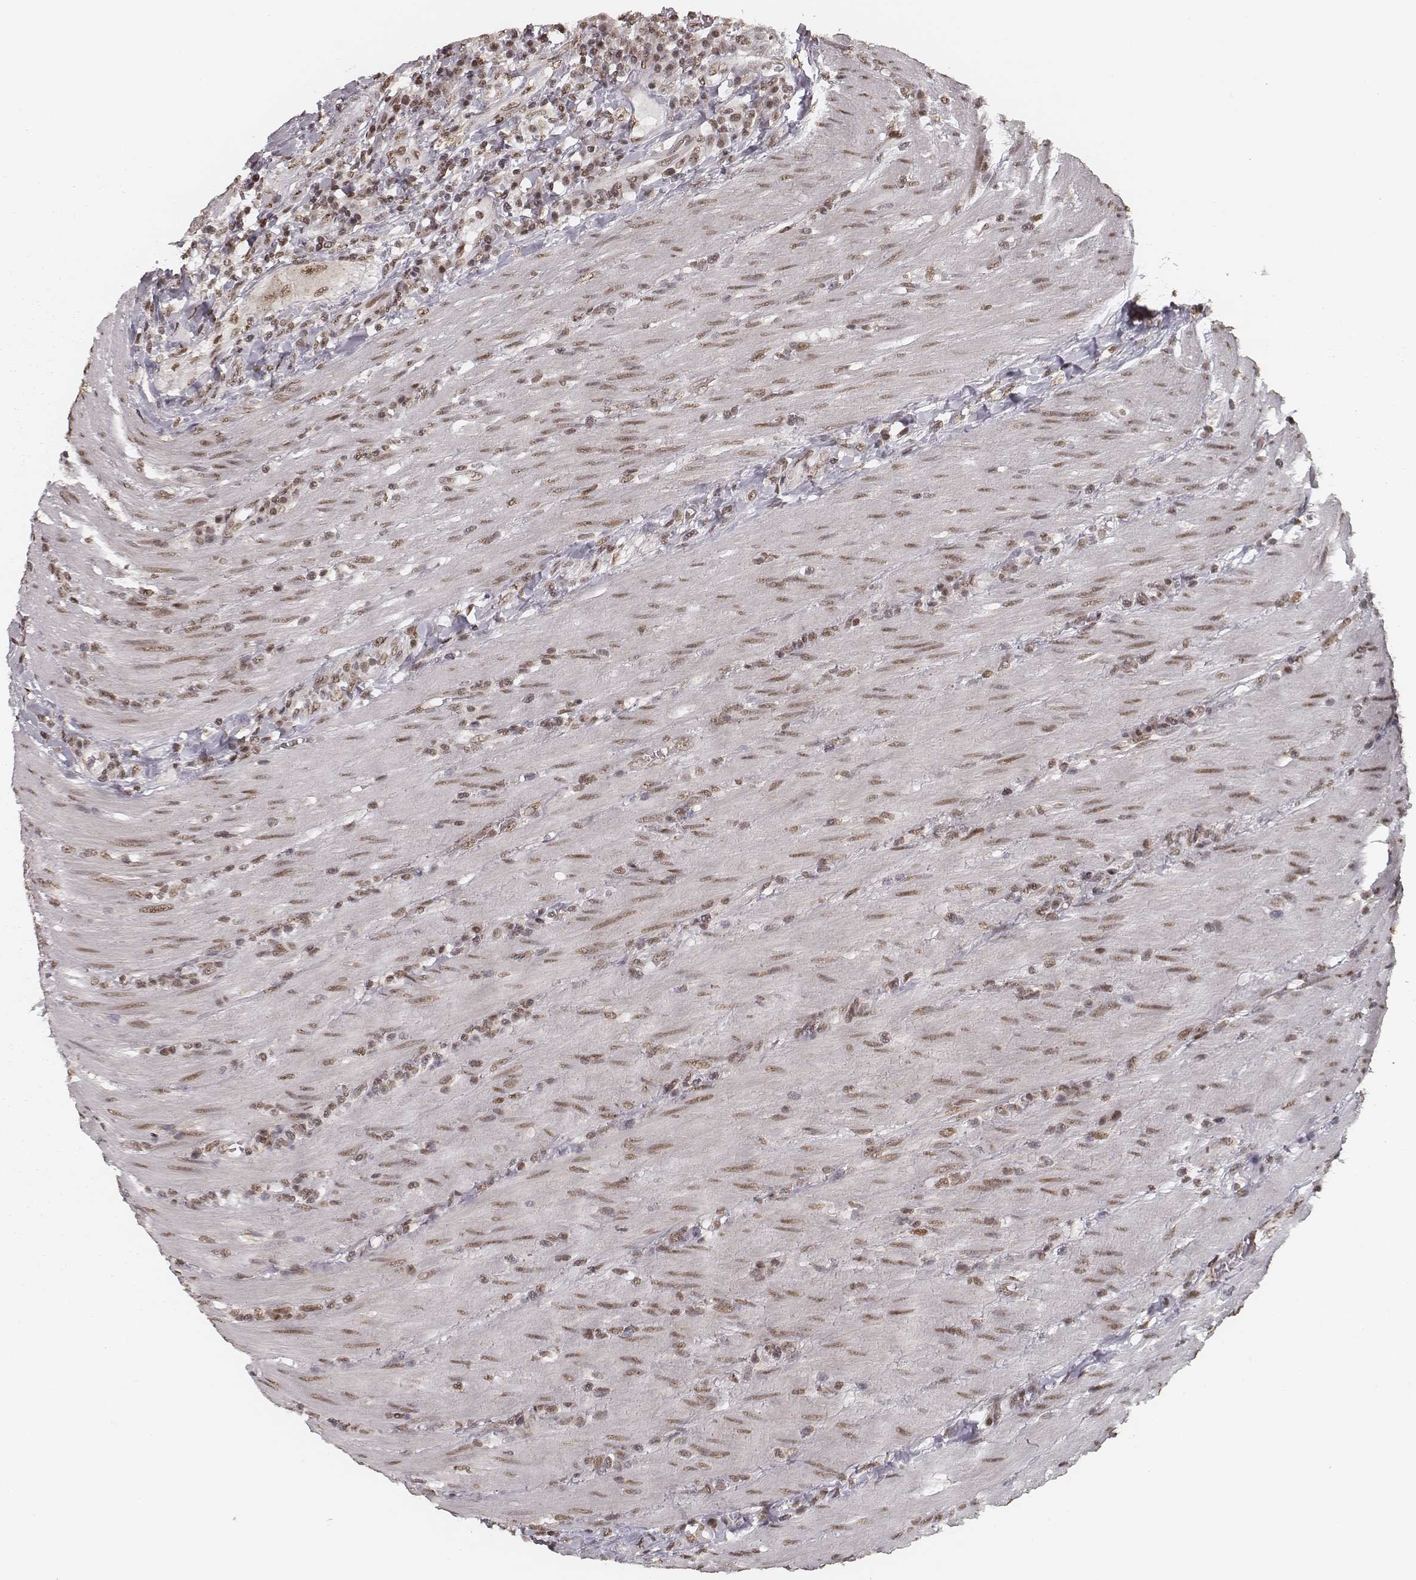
{"staining": {"intensity": "moderate", "quantity": ">75%", "location": "nuclear"}, "tissue": "colorectal cancer", "cell_type": "Tumor cells", "image_type": "cancer", "snomed": [{"axis": "morphology", "description": "Adenocarcinoma, NOS"}, {"axis": "topography", "description": "Colon"}], "caption": "Moderate nuclear staining is identified in about >75% of tumor cells in adenocarcinoma (colorectal).", "gene": "HMGA2", "patient": {"sex": "female", "age": 67}}